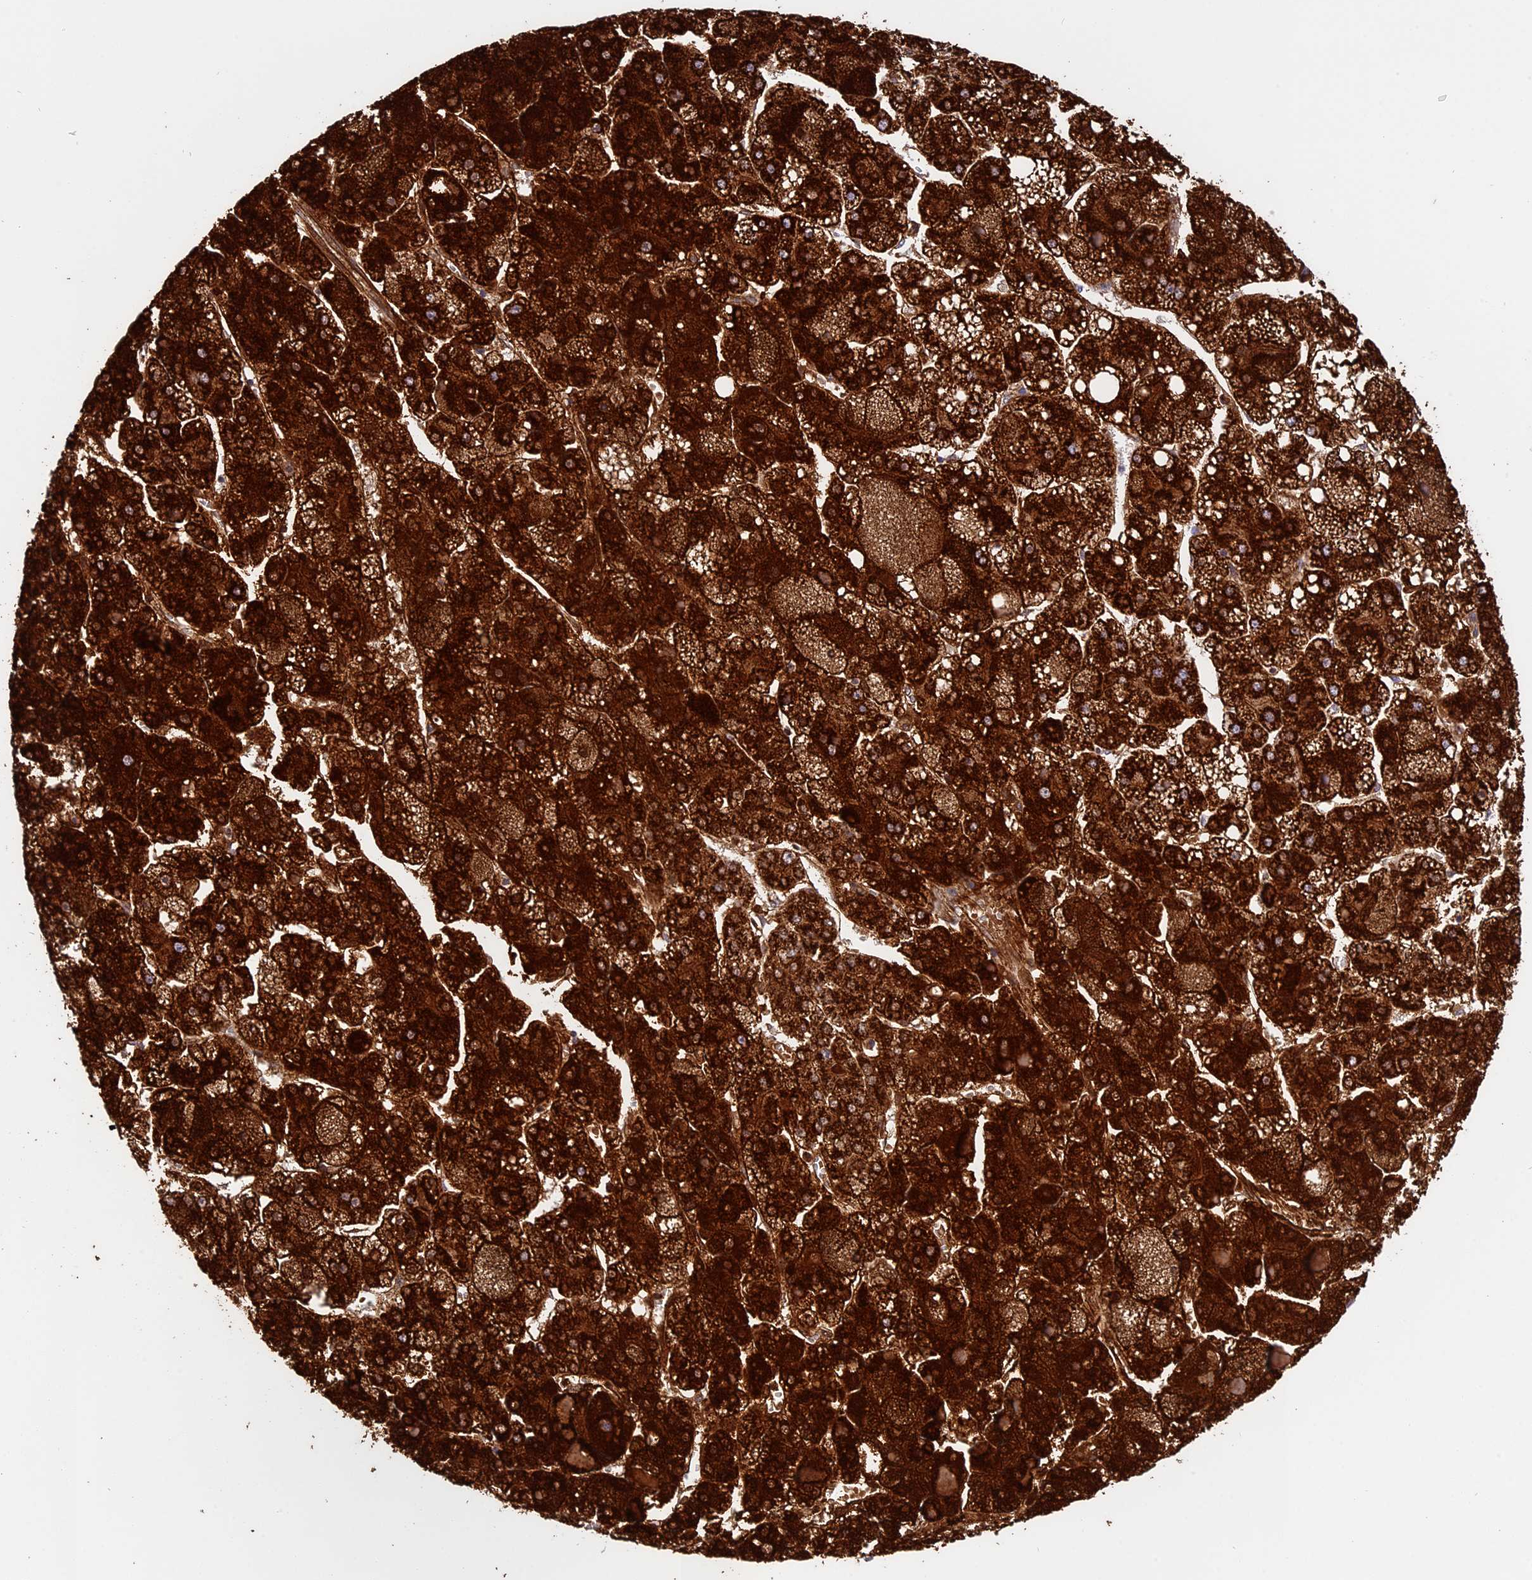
{"staining": {"intensity": "strong", "quantity": ">75%", "location": "cytoplasmic/membranous"}, "tissue": "liver cancer", "cell_type": "Tumor cells", "image_type": "cancer", "snomed": [{"axis": "morphology", "description": "Carcinoma, Hepatocellular, NOS"}, {"axis": "topography", "description": "Liver"}], "caption": "Brown immunohistochemical staining in human liver hepatocellular carcinoma reveals strong cytoplasmic/membranous positivity in about >75% of tumor cells. (IHC, brightfield microscopy, high magnification).", "gene": "ISOC2", "patient": {"sex": "female", "age": 73}}